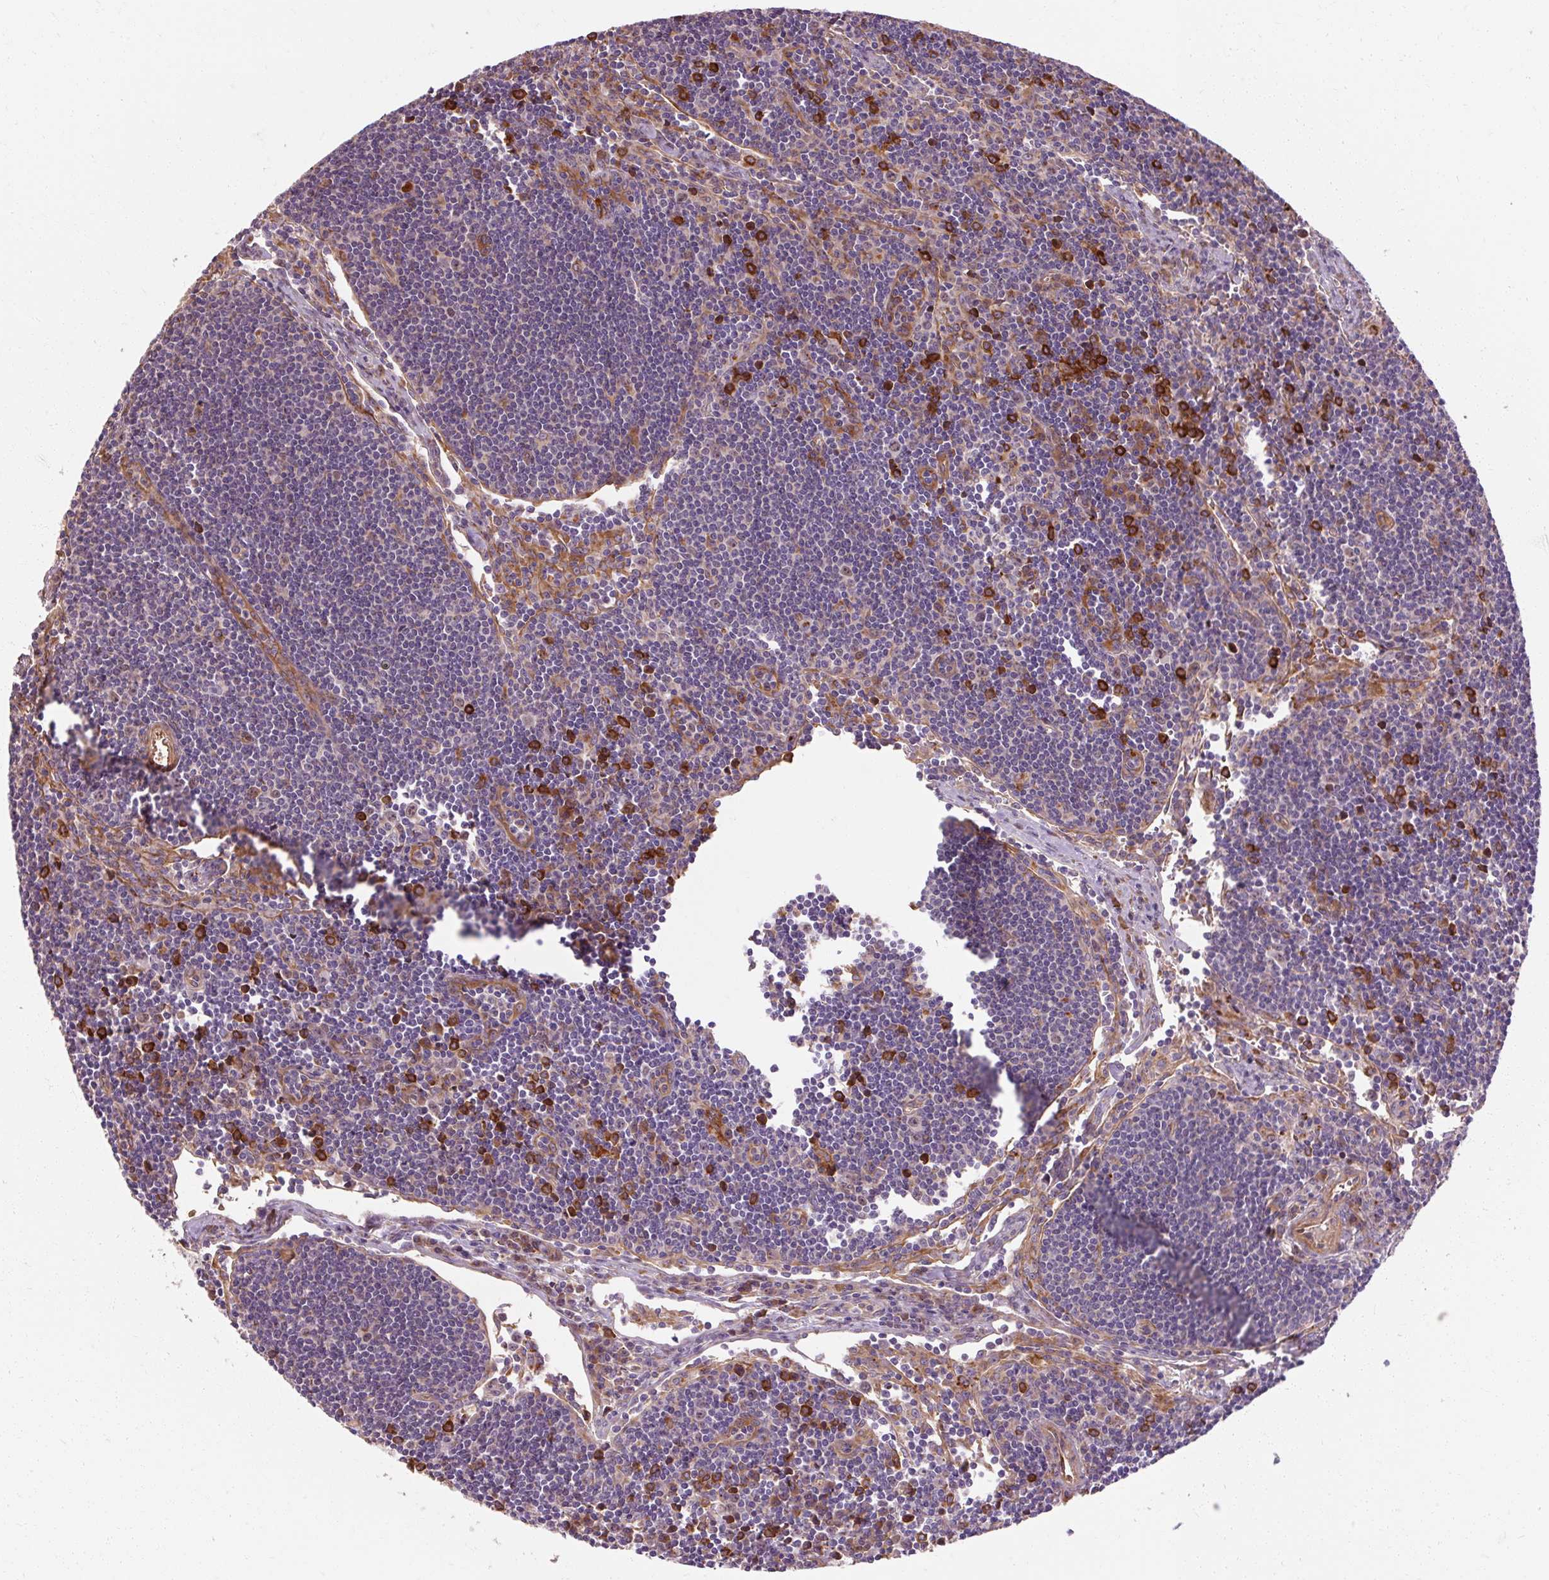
{"staining": {"intensity": "strong", "quantity": "<25%", "location": "cytoplasmic/membranous"}, "tissue": "lymph node", "cell_type": "Germinal center cells", "image_type": "normal", "snomed": [{"axis": "morphology", "description": "Normal tissue, NOS"}, {"axis": "topography", "description": "Lymph node"}], "caption": "Immunohistochemical staining of benign lymph node demonstrates medium levels of strong cytoplasmic/membranous expression in about <25% of germinal center cells. (Stains: DAB (3,3'-diaminobenzidine) in brown, nuclei in blue, Microscopy: brightfield microscopy at high magnification).", "gene": "TBC1D4", "patient": {"sex": "female", "age": 29}}